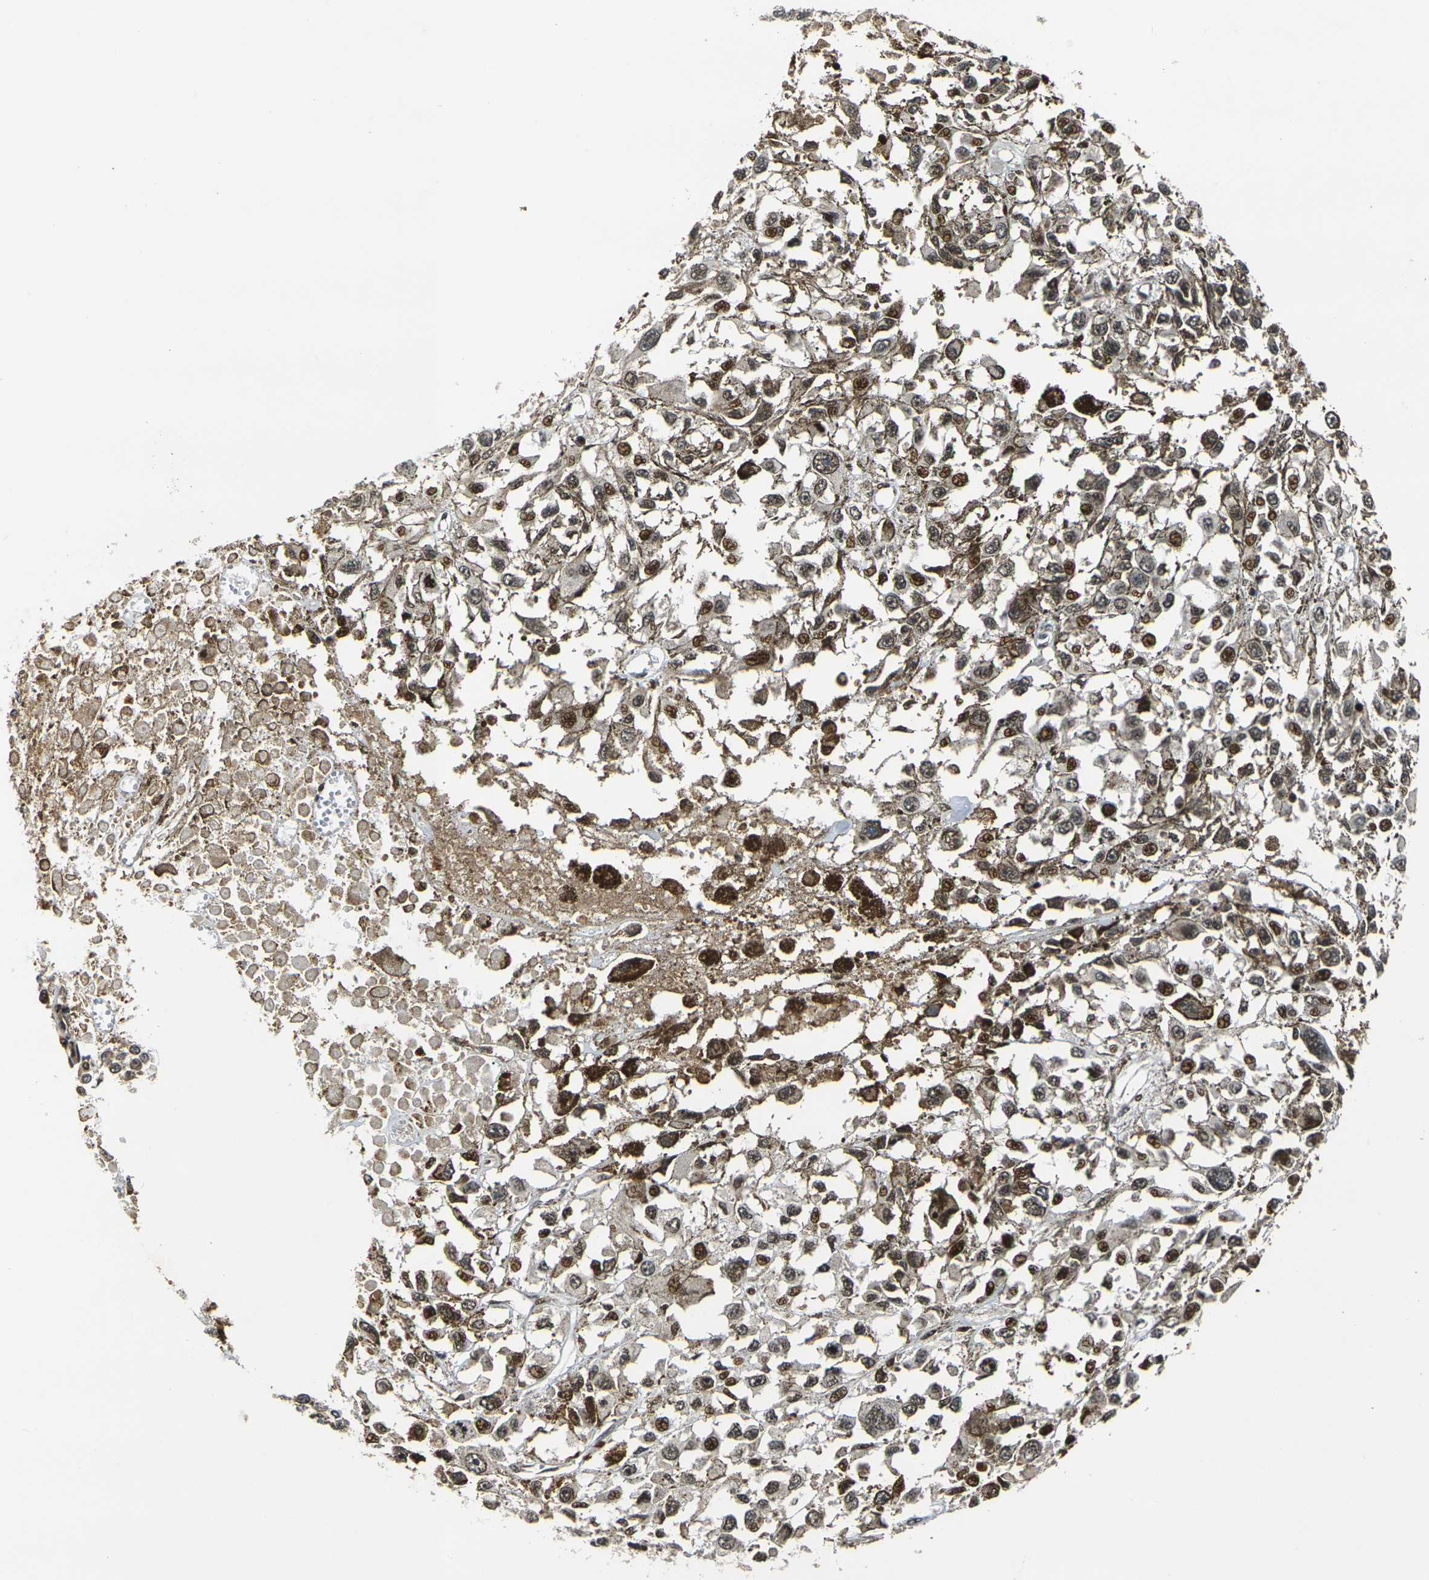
{"staining": {"intensity": "strong", "quantity": ">75%", "location": "cytoplasmic/membranous,nuclear"}, "tissue": "melanoma", "cell_type": "Tumor cells", "image_type": "cancer", "snomed": [{"axis": "morphology", "description": "Malignant melanoma, Metastatic site"}, {"axis": "topography", "description": "Lymph node"}], "caption": "Tumor cells display strong cytoplasmic/membranous and nuclear expression in about >75% of cells in malignant melanoma (metastatic site).", "gene": "ACTL6A", "patient": {"sex": "male", "age": 59}}